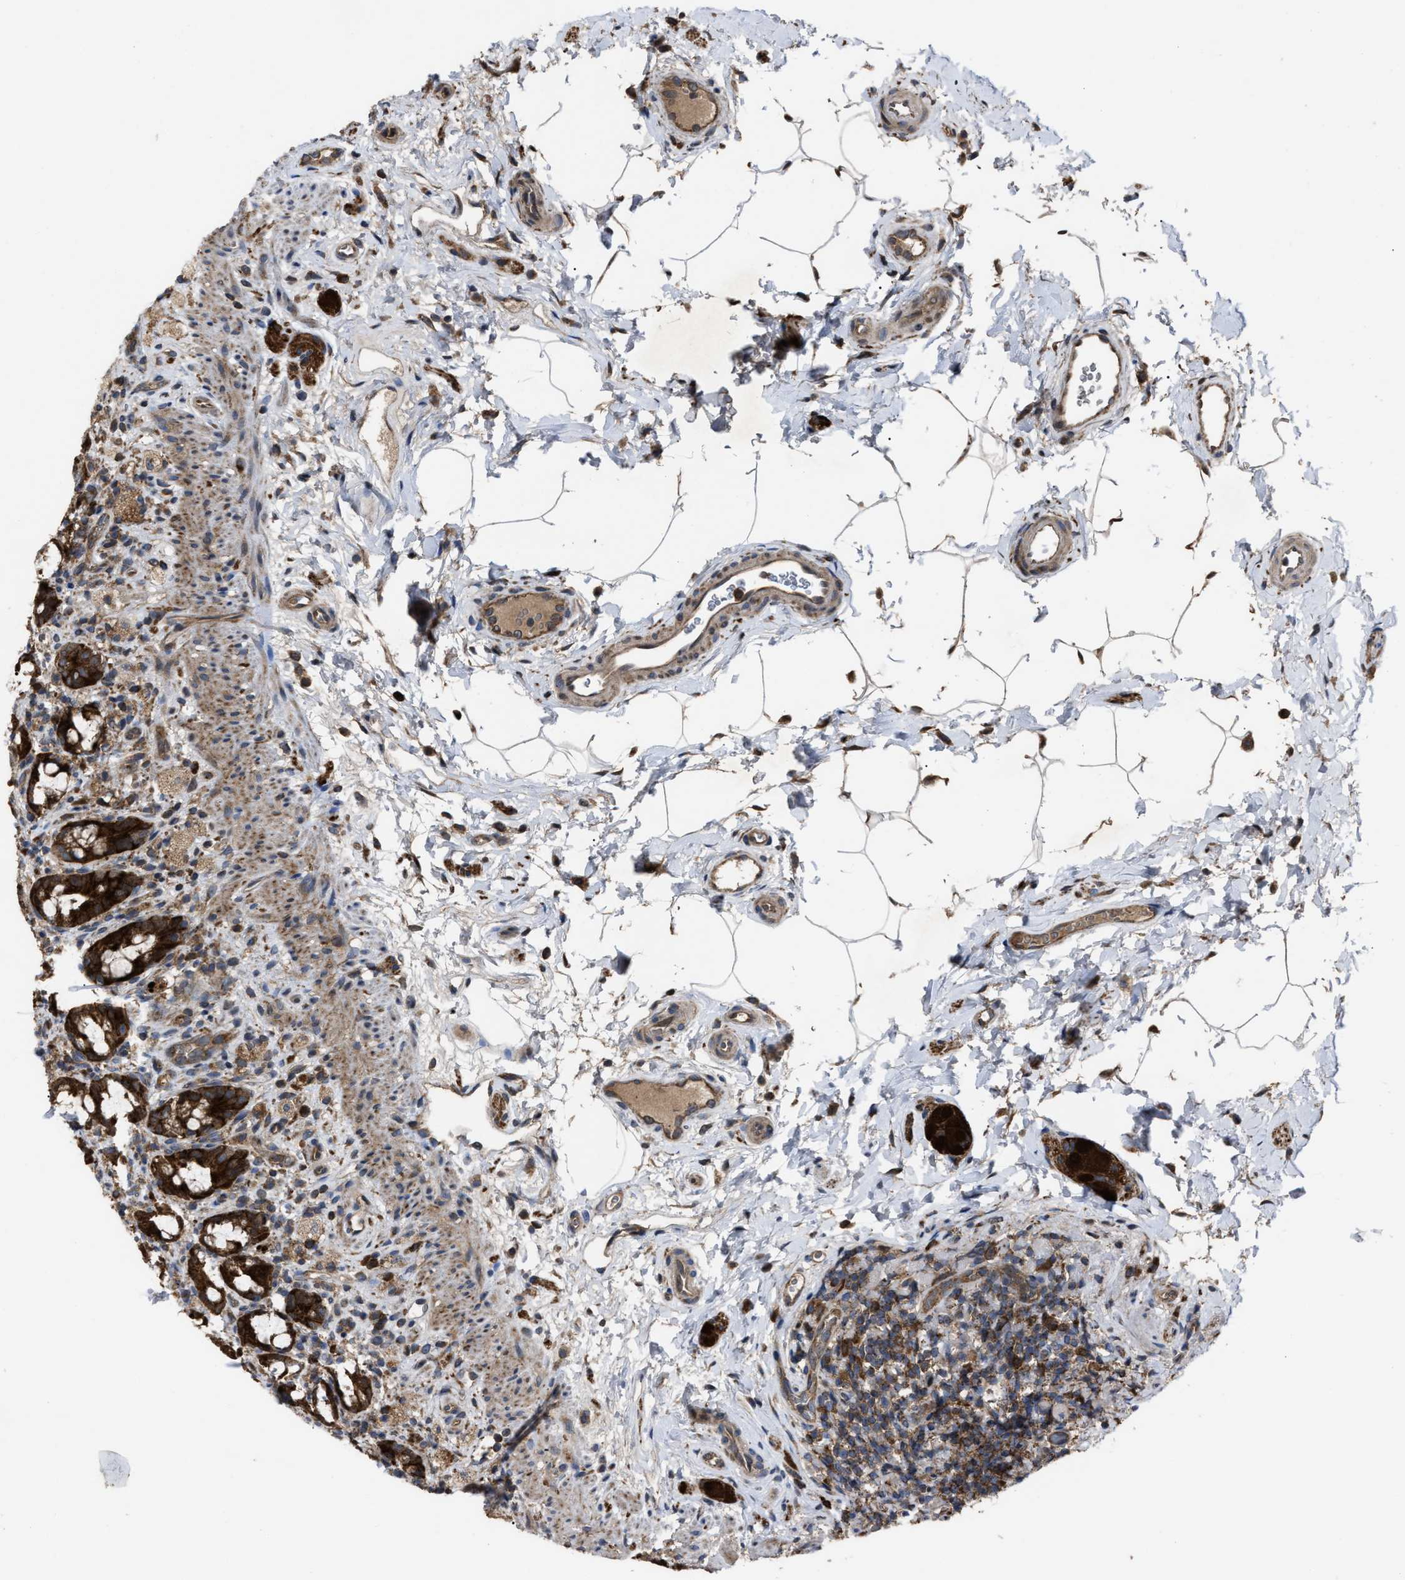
{"staining": {"intensity": "strong", "quantity": ">75%", "location": "cytoplasmic/membranous"}, "tissue": "rectum", "cell_type": "Glandular cells", "image_type": "normal", "snomed": [{"axis": "morphology", "description": "Normal tissue, NOS"}, {"axis": "topography", "description": "Rectum"}], "caption": "DAB (3,3'-diaminobenzidine) immunohistochemical staining of benign human rectum displays strong cytoplasmic/membranous protein expression in approximately >75% of glandular cells.", "gene": "PASK", "patient": {"sex": "male", "age": 44}}